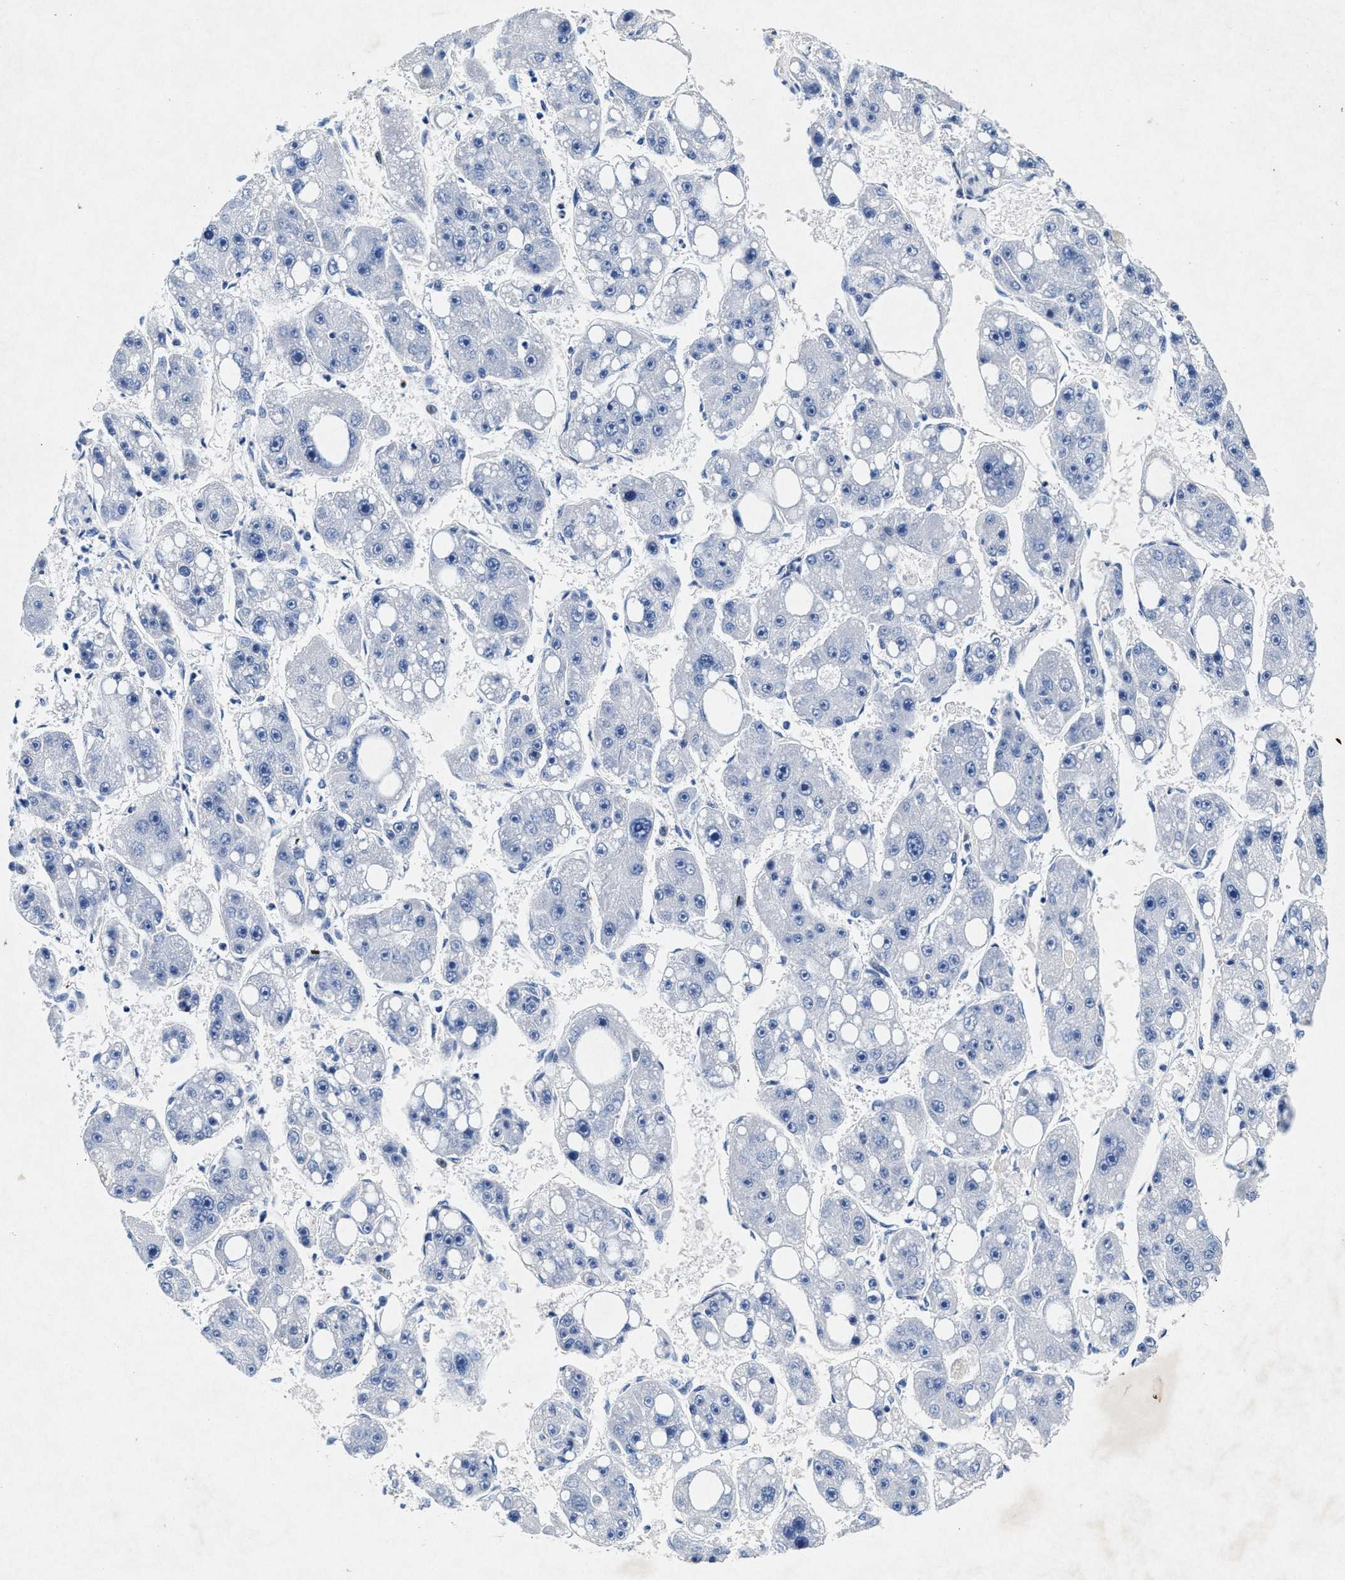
{"staining": {"intensity": "negative", "quantity": "none", "location": "none"}, "tissue": "liver cancer", "cell_type": "Tumor cells", "image_type": "cancer", "snomed": [{"axis": "morphology", "description": "Carcinoma, Hepatocellular, NOS"}, {"axis": "topography", "description": "Liver"}], "caption": "Immunohistochemistry histopathology image of liver hepatocellular carcinoma stained for a protein (brown), which demonstrates no staining in tumor cells. (DAB (3,3'-diaminobenzidine) immunohistochemistry (IHC) with hematoxylin counter stain).", "gene": "MAP6", "patient": {"sex": "female", "age": 61}}